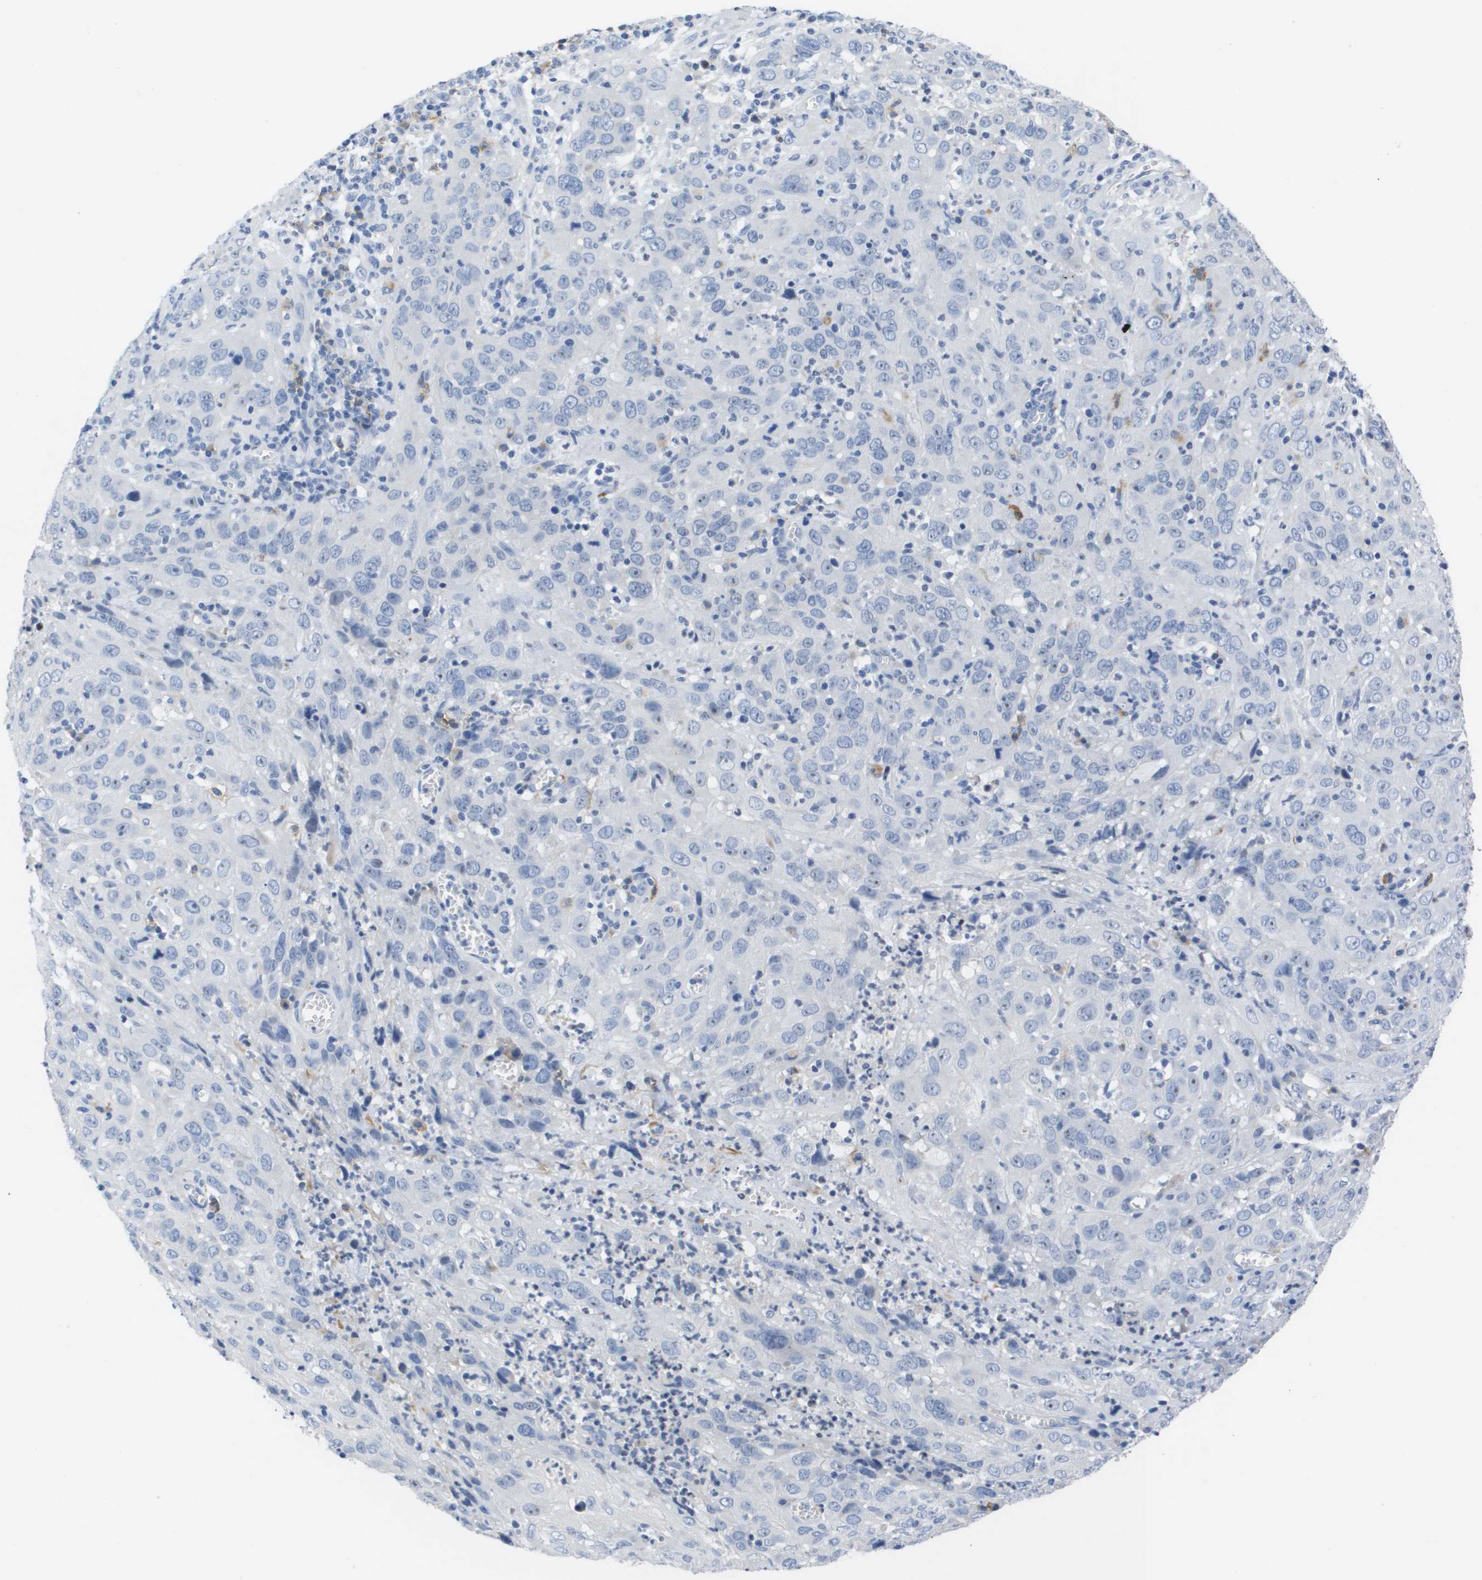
{"staining": {"intensity": "negative", "quantity": "none", "location": "none"}, "tissue": "cervical cancer", "cell_type": "Tumor cells", "image_type": "cancer", "snomed": [{"axis": "morphology", "description": "Squamous cell carcinoma, NOS"}, {"axis": "topography", "description": "Cervix"}], "caption": "Tumor cells are negative for brown protein staining in cervical cancer (squamous cell carcinoma).", "gene": "MS4A1", "patient": {"sex": "female", "age": 32}}